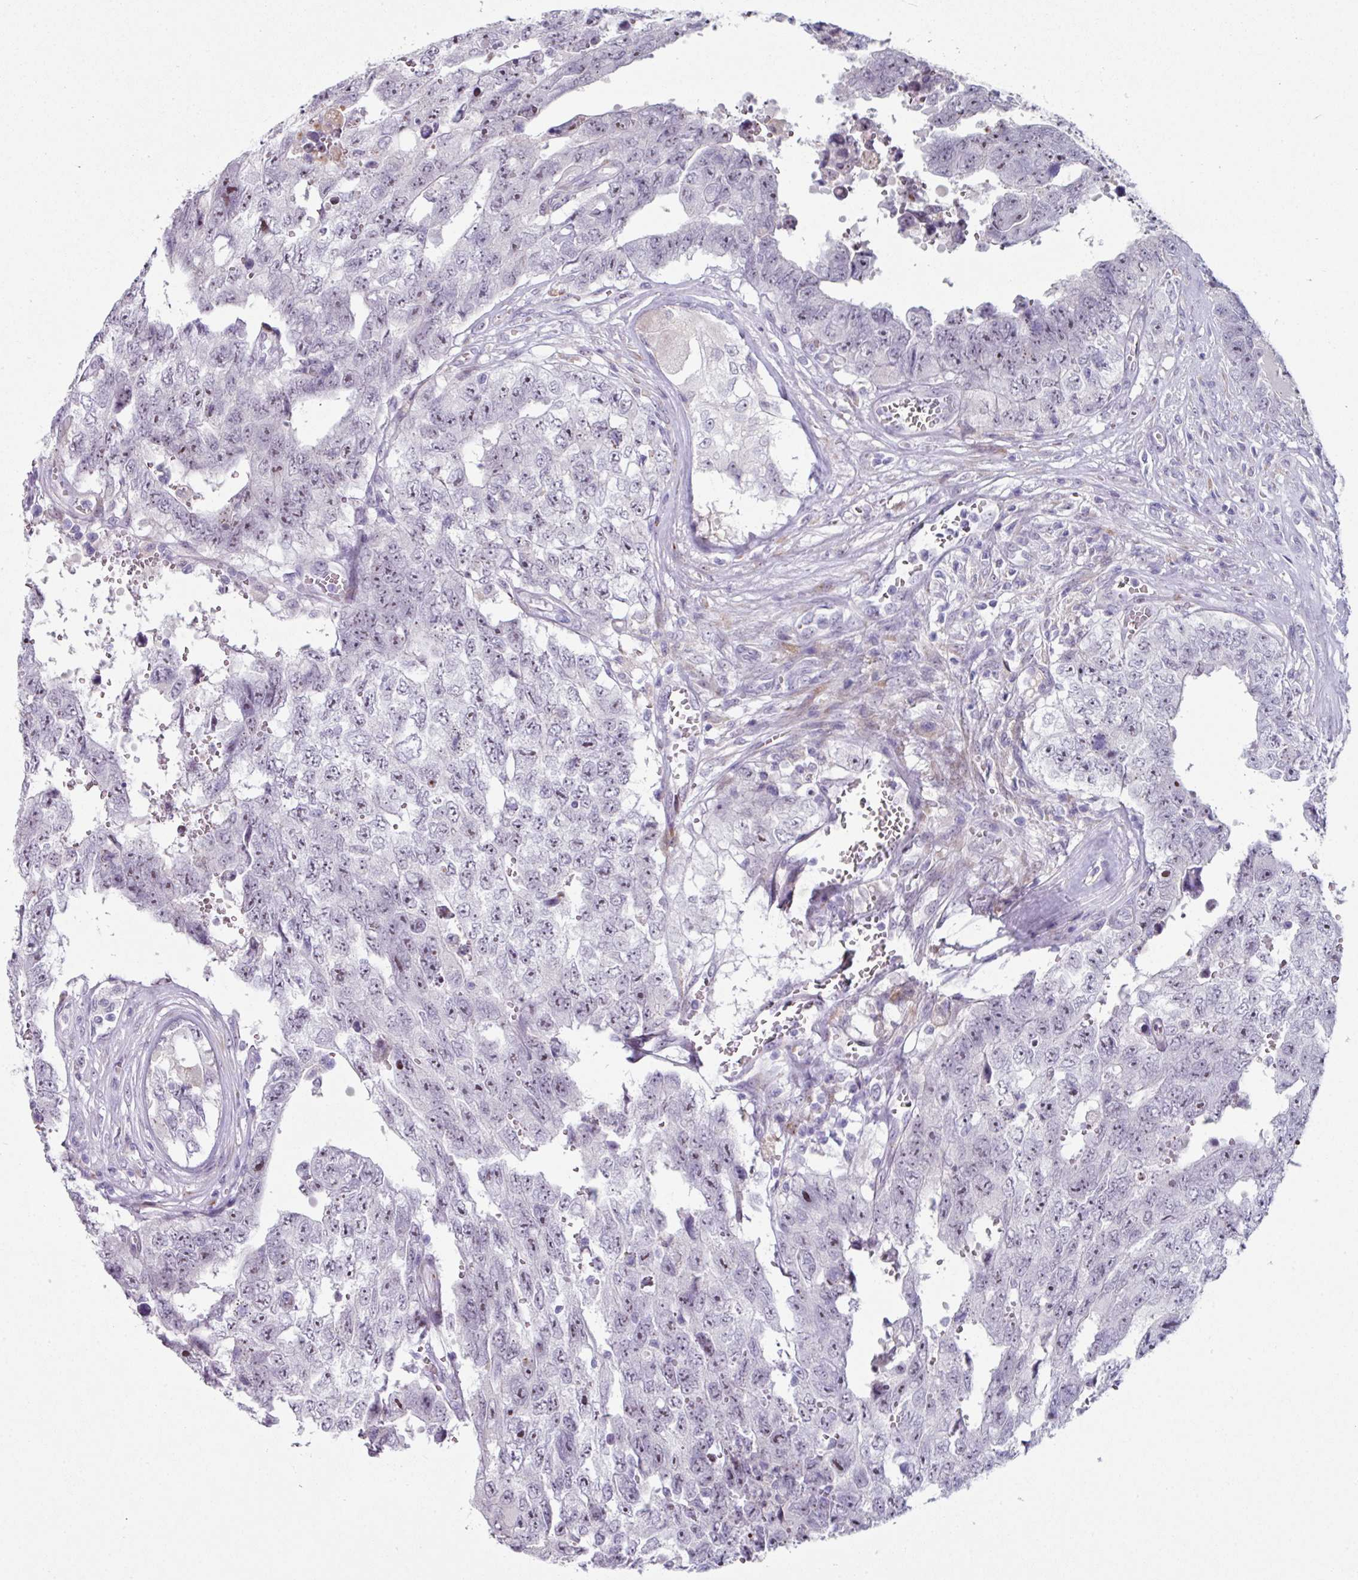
{"staining": {"intensity": "negative", "quantity": "none", "location": "none"}, "tissue": "testis cancer", "cell_type": "Tumor cells", "image_type": "cancer", "snomed": [{"axis": "morphology", "description": "Normal tissue, NOS"}, {"axis": "morphology", "description": "Carcinoma, Embryonal, NOS"}, {"axis": "topography", "description": "Testis"}, {"axis": "topography", "description": "Epididymis"}], "caption": "Human testis cancer (embryonal carcinoma) stained for a protein using IHC exhibits no positivity in tumor cells.", "gene": "BMS1", "patient": {"sex": "male", "age": 25}}